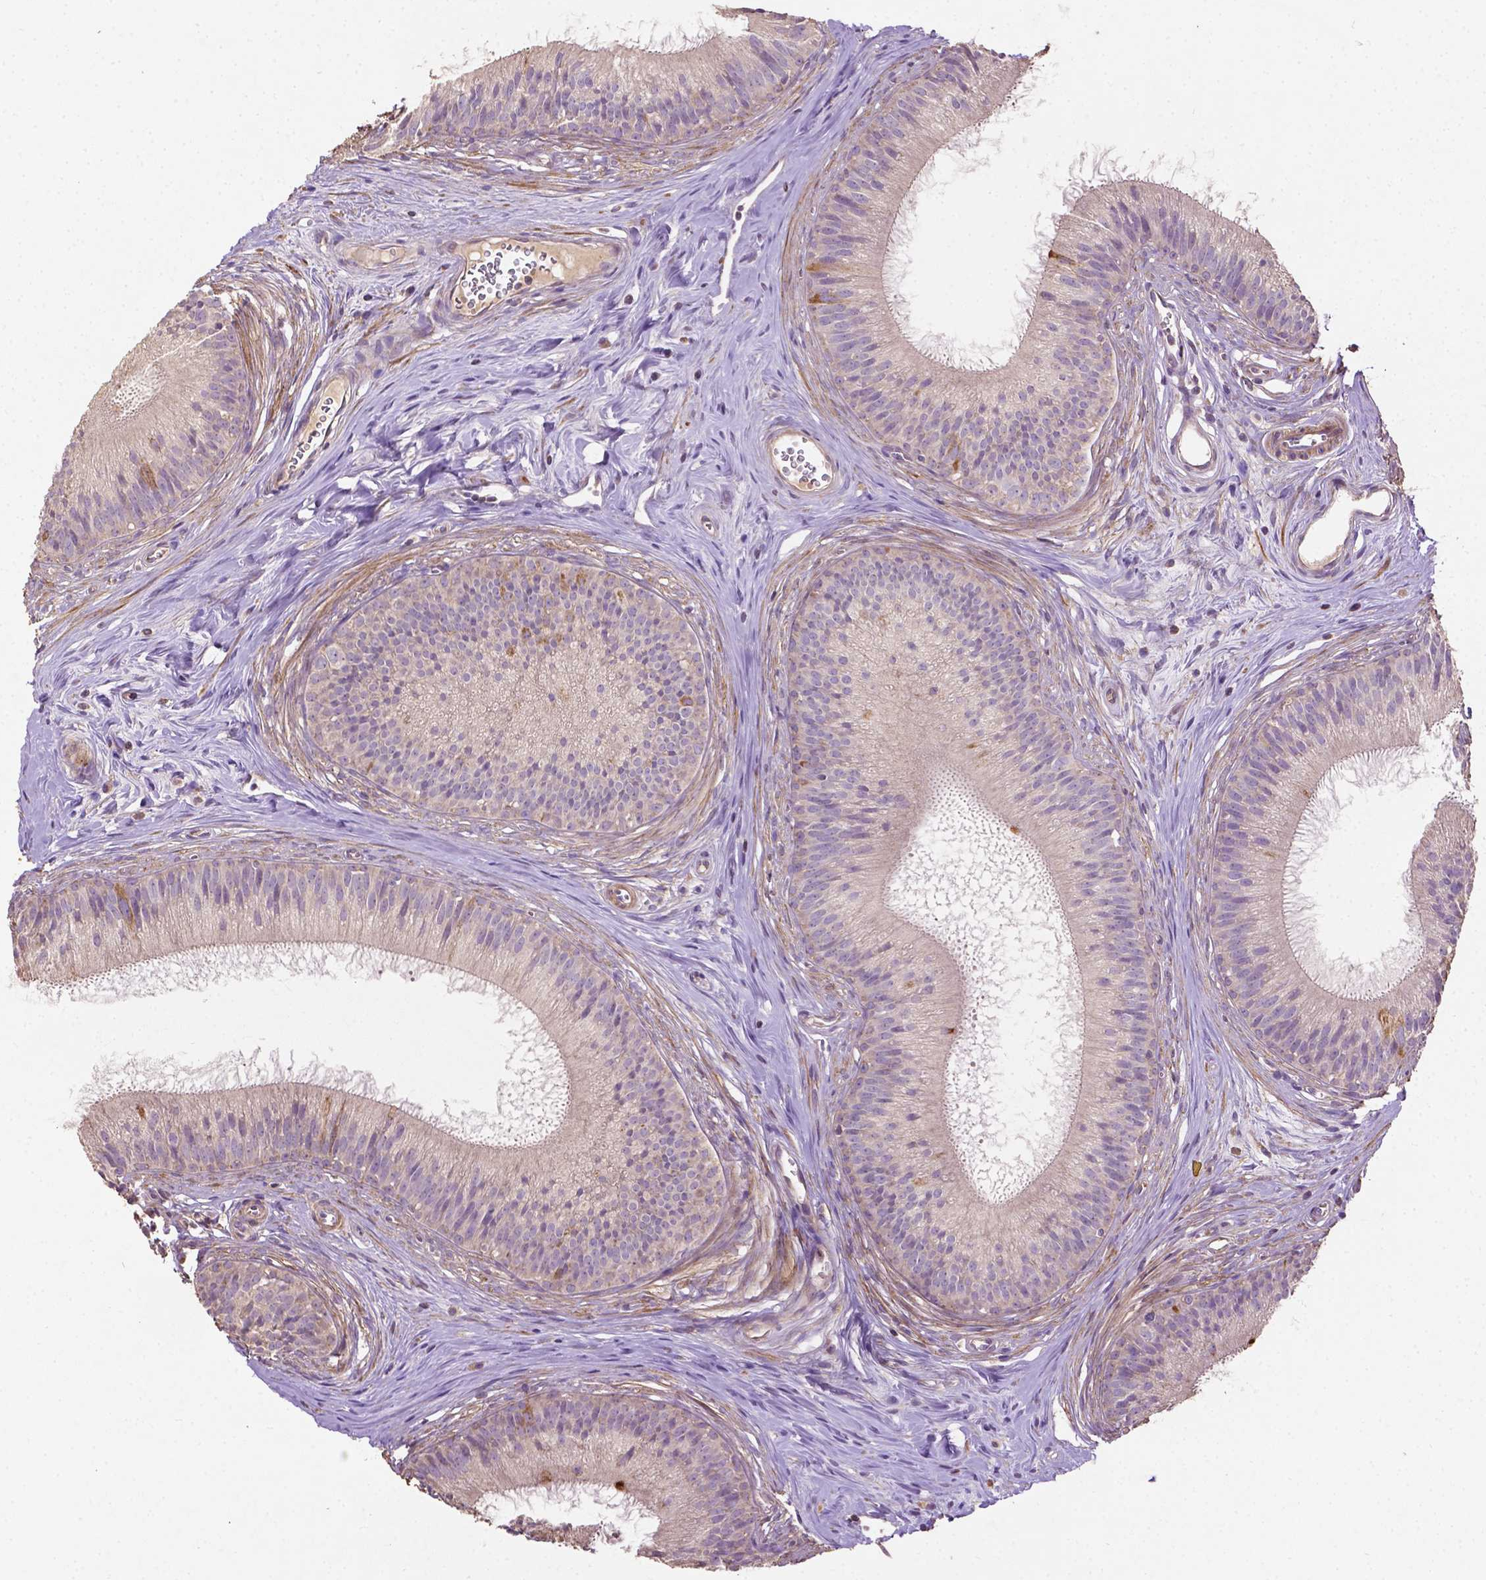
{"staining": {"intensity": "moderate", "quantity": "<25%", "location": "cytoplasmic/membranous"}, "tissue": "epididymis", "cell_type": "Glandular cells", "image_type": "normal", "snomed": [{"axis": "morphology", "description": "Normal tissue, NOS"}, {"axis": "topography", "description": "Epididymis"}], "caption": "The immunohistochemical stain highlights moderate cytoplasmic/membranous positivity in glandular cells of benign epididymis. Ihc stains the protein in brown and the nuclei are stained blue.", "gene": "LRR1", "patient": {"sex": "male", "age": 24}}